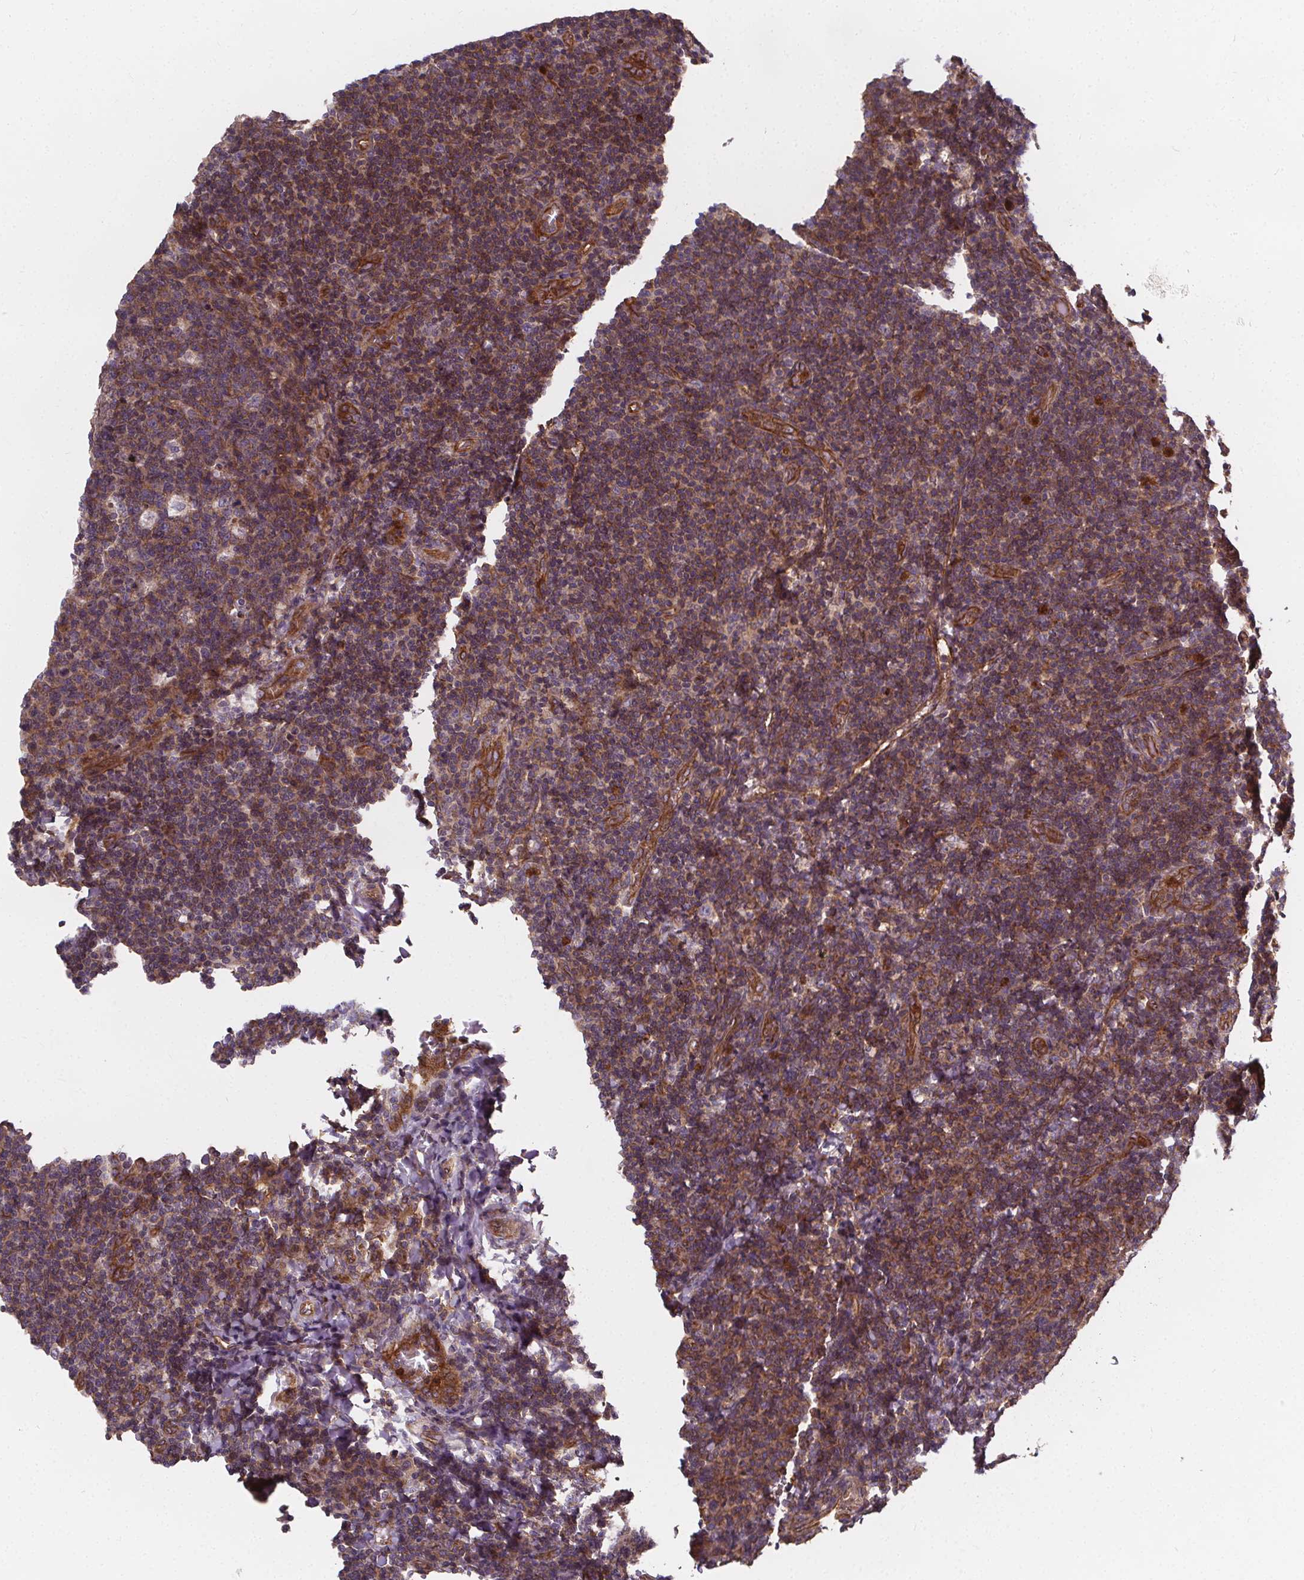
{"staining": {"intensity": "moderate", "quantity": ">75%", "location": "cytoplasmic/membranous"}, "tissue": "tonsil", "cell_type": "Germinal center cells", "image_type": "normal", "snomed": [{"axis": "morphology", "description": "Normal tissue, NOS"}, {"axis": "topography", "description": "Tonsil"}], "caption": "About >75% of germinal center cells in normal tonsil reveal moderate cytoplasmic/membranous protein expression as visualized by brown immunohistochemical staining.", "gene": "CLINT1", "patient": {"sex": "male", "age": 17}}